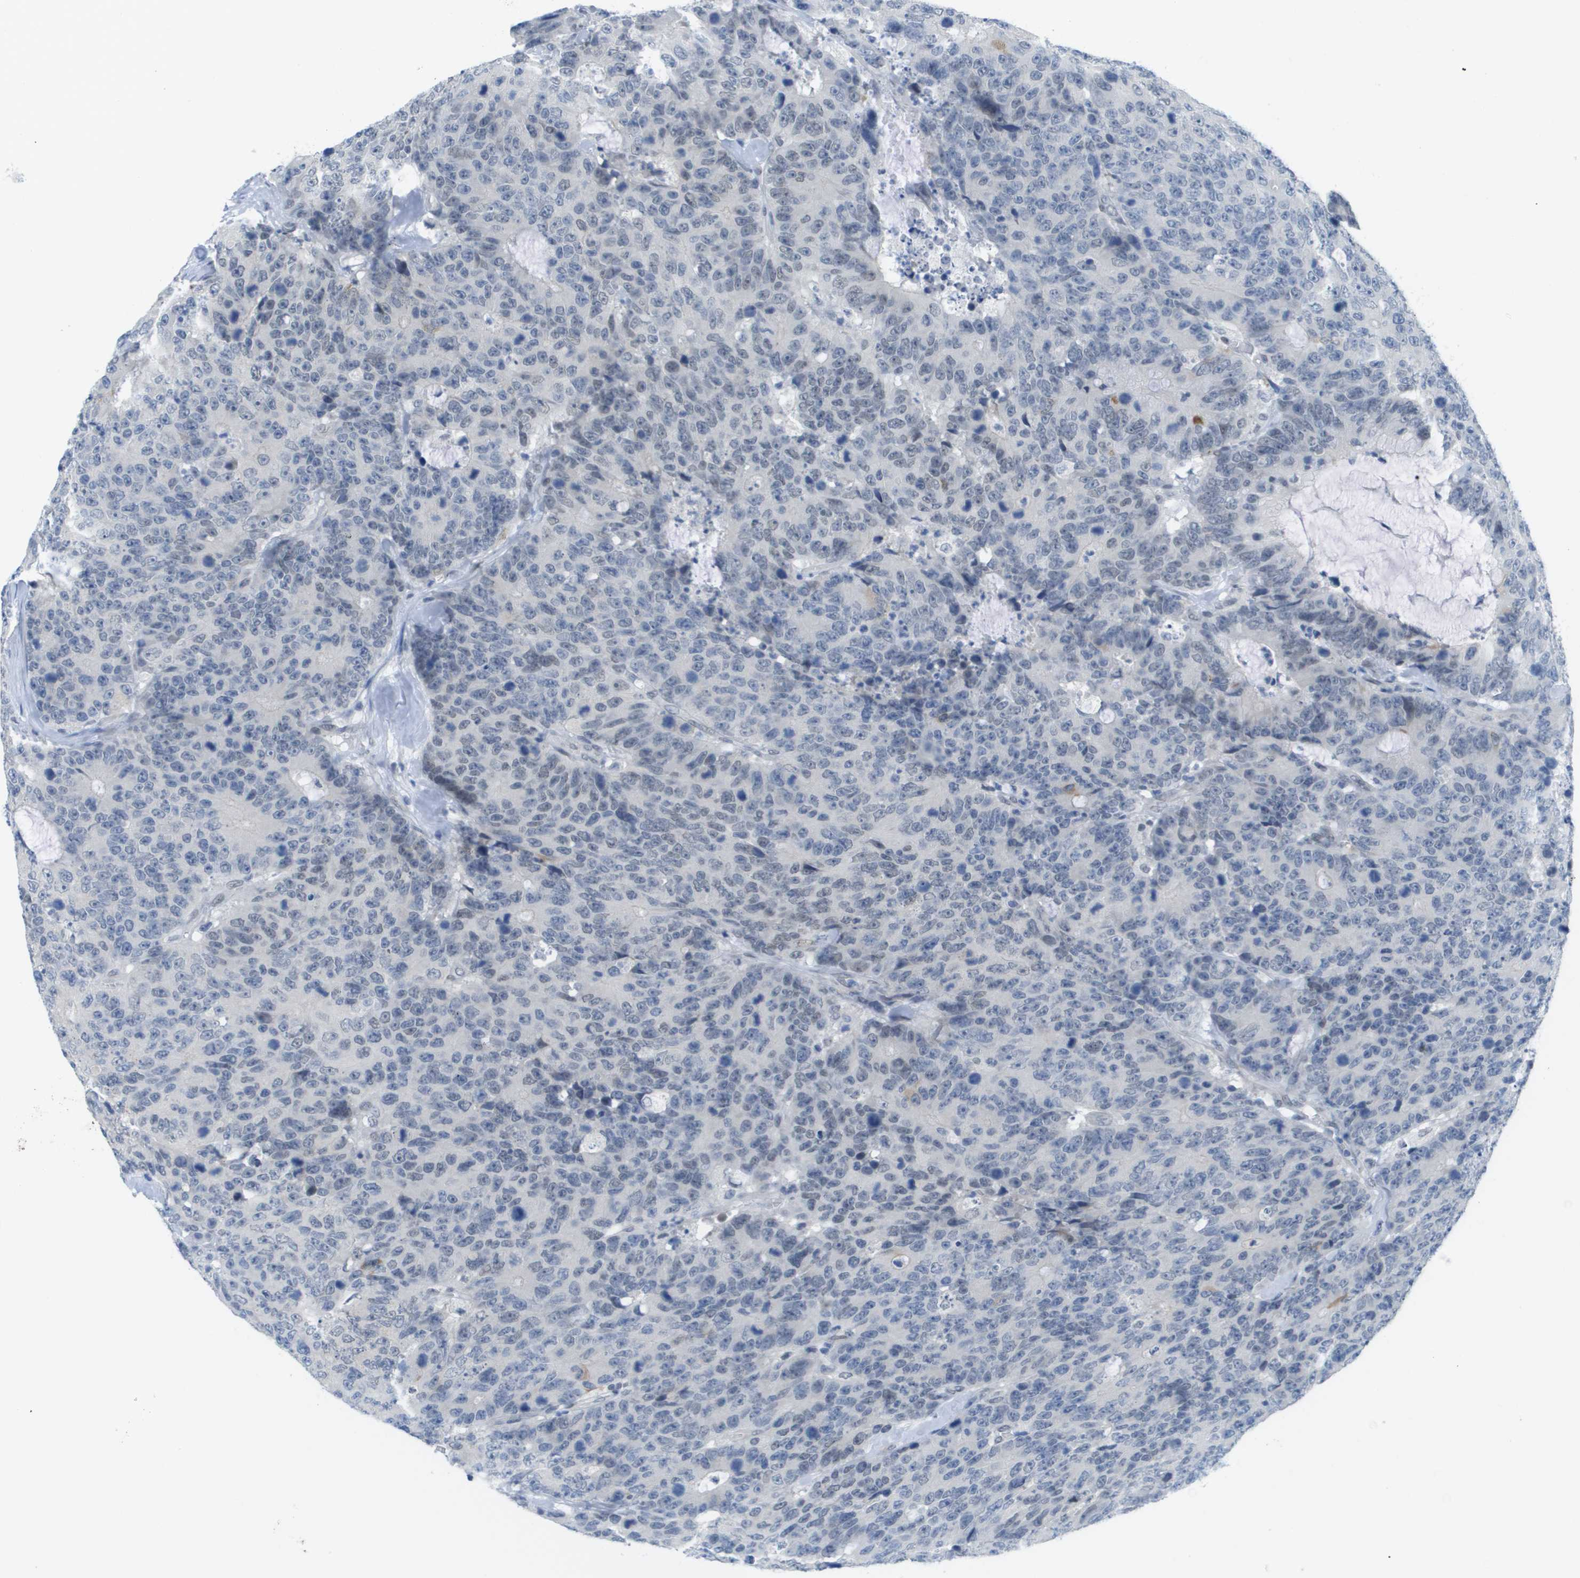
{"staining": {"intensity": "negative", "quantity": "none", "location": "none"}, "tissue": "colorectal cancer", "cell_type": "Tumor cells", "image_type": "cancer", "snomed": [{"axis": "morphology", "description": "Adenocarcinoma, NOS"}, {"axis": "topography", "description": "Colon"}], "caption": "Tumor cells show no significant positivity in colorectal cancer (adenocarcinoma).", "gene": "ARID1B", "patient": {"sex": "female", "age": 86}}